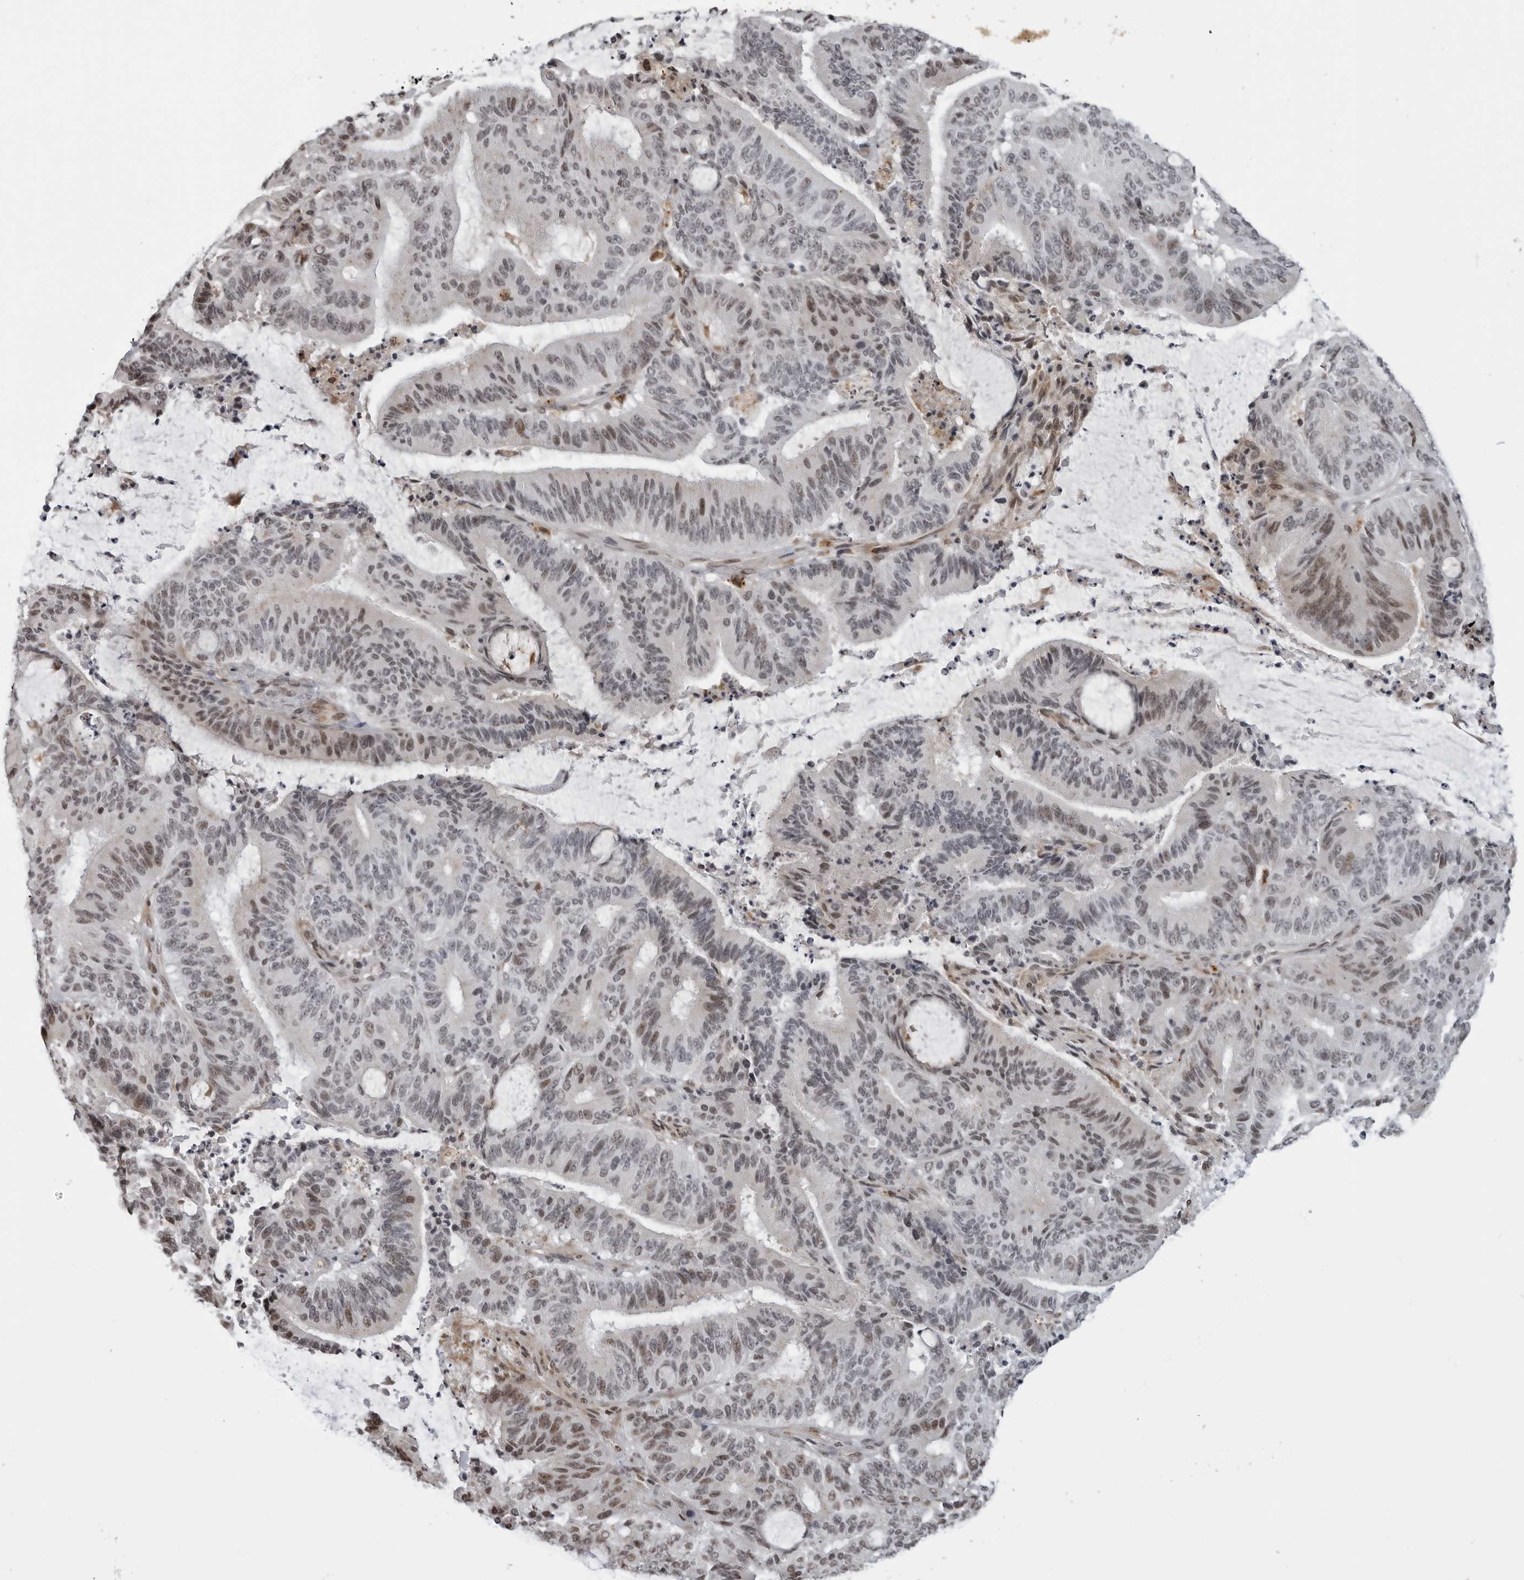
{"staining": {"intensity": "moderate", "quantity": "25%-75%", "location": "nuclear"}, "tissue": "liver cancer", "cell_type": "Tumor cells", "image_type": "cancer", "snomed": [{"axis": "morphology", "description": "Normal tissue, NOS"}, {"axis": "morphology", "description": "Cholangiocarcinoma"}, {"axis": "topography", "description": "Liver"}, {"axis": "topography", "description": "Peripheral nerve tissue"}], "caption": "A micrograph of human liver cancer stained for a protein demonstrates moderate nuclear brown staining in tumor cells.", "gene": "MAF", "patient": {"sex": "female", "age": 73}}